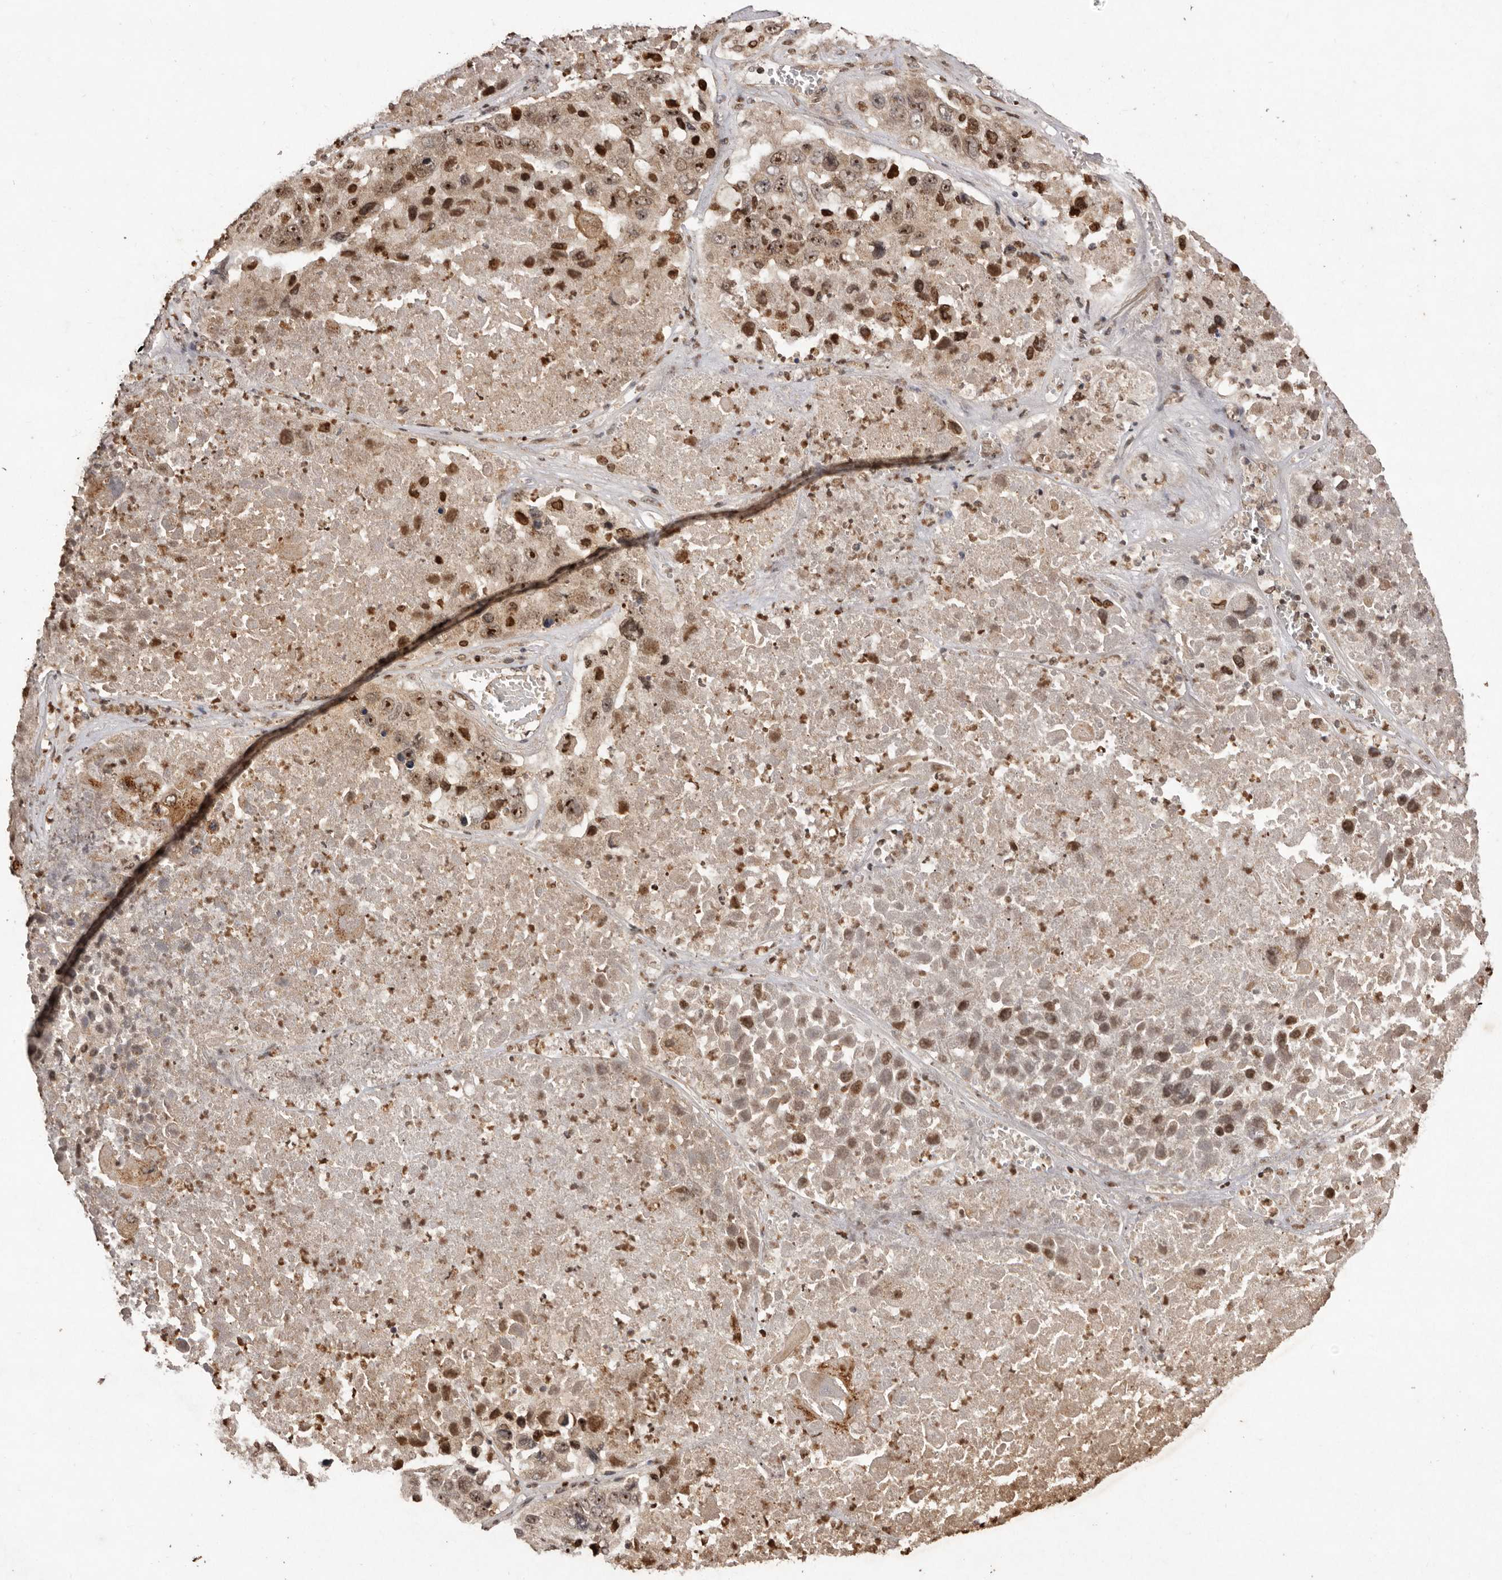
{"staining": {"intensity": "strong", "quantity": ">75%", "location": "cytoplasmic/membranous,nuclear"}, "tissue": "lung cancer", "cell_type": "Tumor cells", "image_type": "cancer", "snomed": [{"axis": "morphology", "description": "Squamous cell carcinoma, NOS"}, {"axis": "topography", "description": "Lung"}], "caption": "Lung squamous cell carcinoma stained with a brown dye shows strong cytoplasmic/membranous and nuclear positive expression in approximately >75% of tumor cells.", "gene": "NOTCH1", "patient": {"sex": "male", "age": 61}}